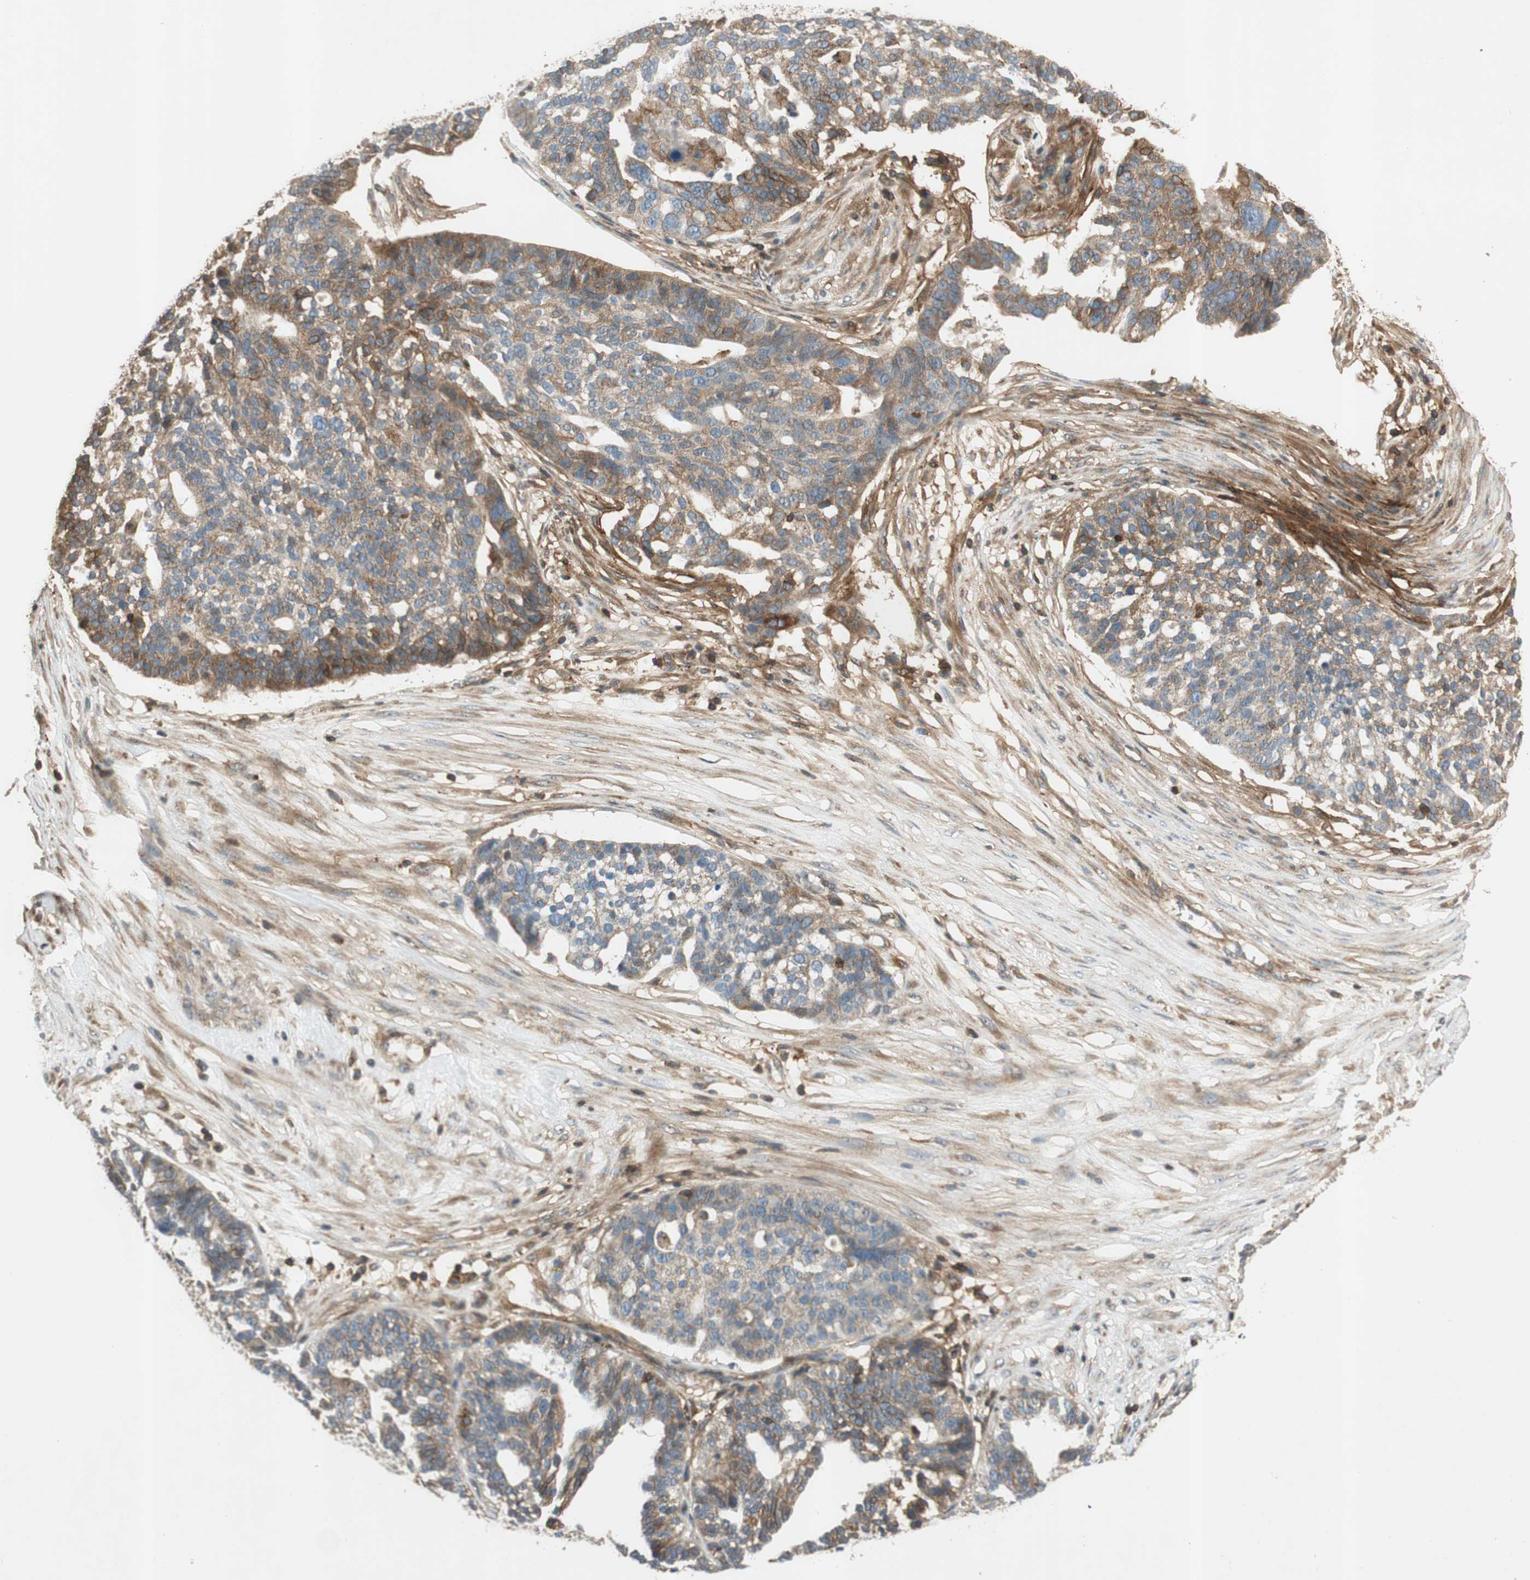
{"staining": {"intensity": "moderate", "quantity": ">75%", "location": "cytoplasmic/membranous"}, "tissue": "ovarian cancer", "cell_type": "Tumor cells", "image_type": "cancer", "snomed": [{"axis": "morphology", "description": "Cystadenocarcinoma, serous, NOS"}, {"axis": "topography", "description": "Ovary"}], "caption": "Ovarian serous cystadenocarcinoma tissue demonstrates moderate cytoplasmic/membranous positivity in approximately >75% of tumor cells", "gene": "BTN3A3", "patient": {"sex": "female", "age": 59}}